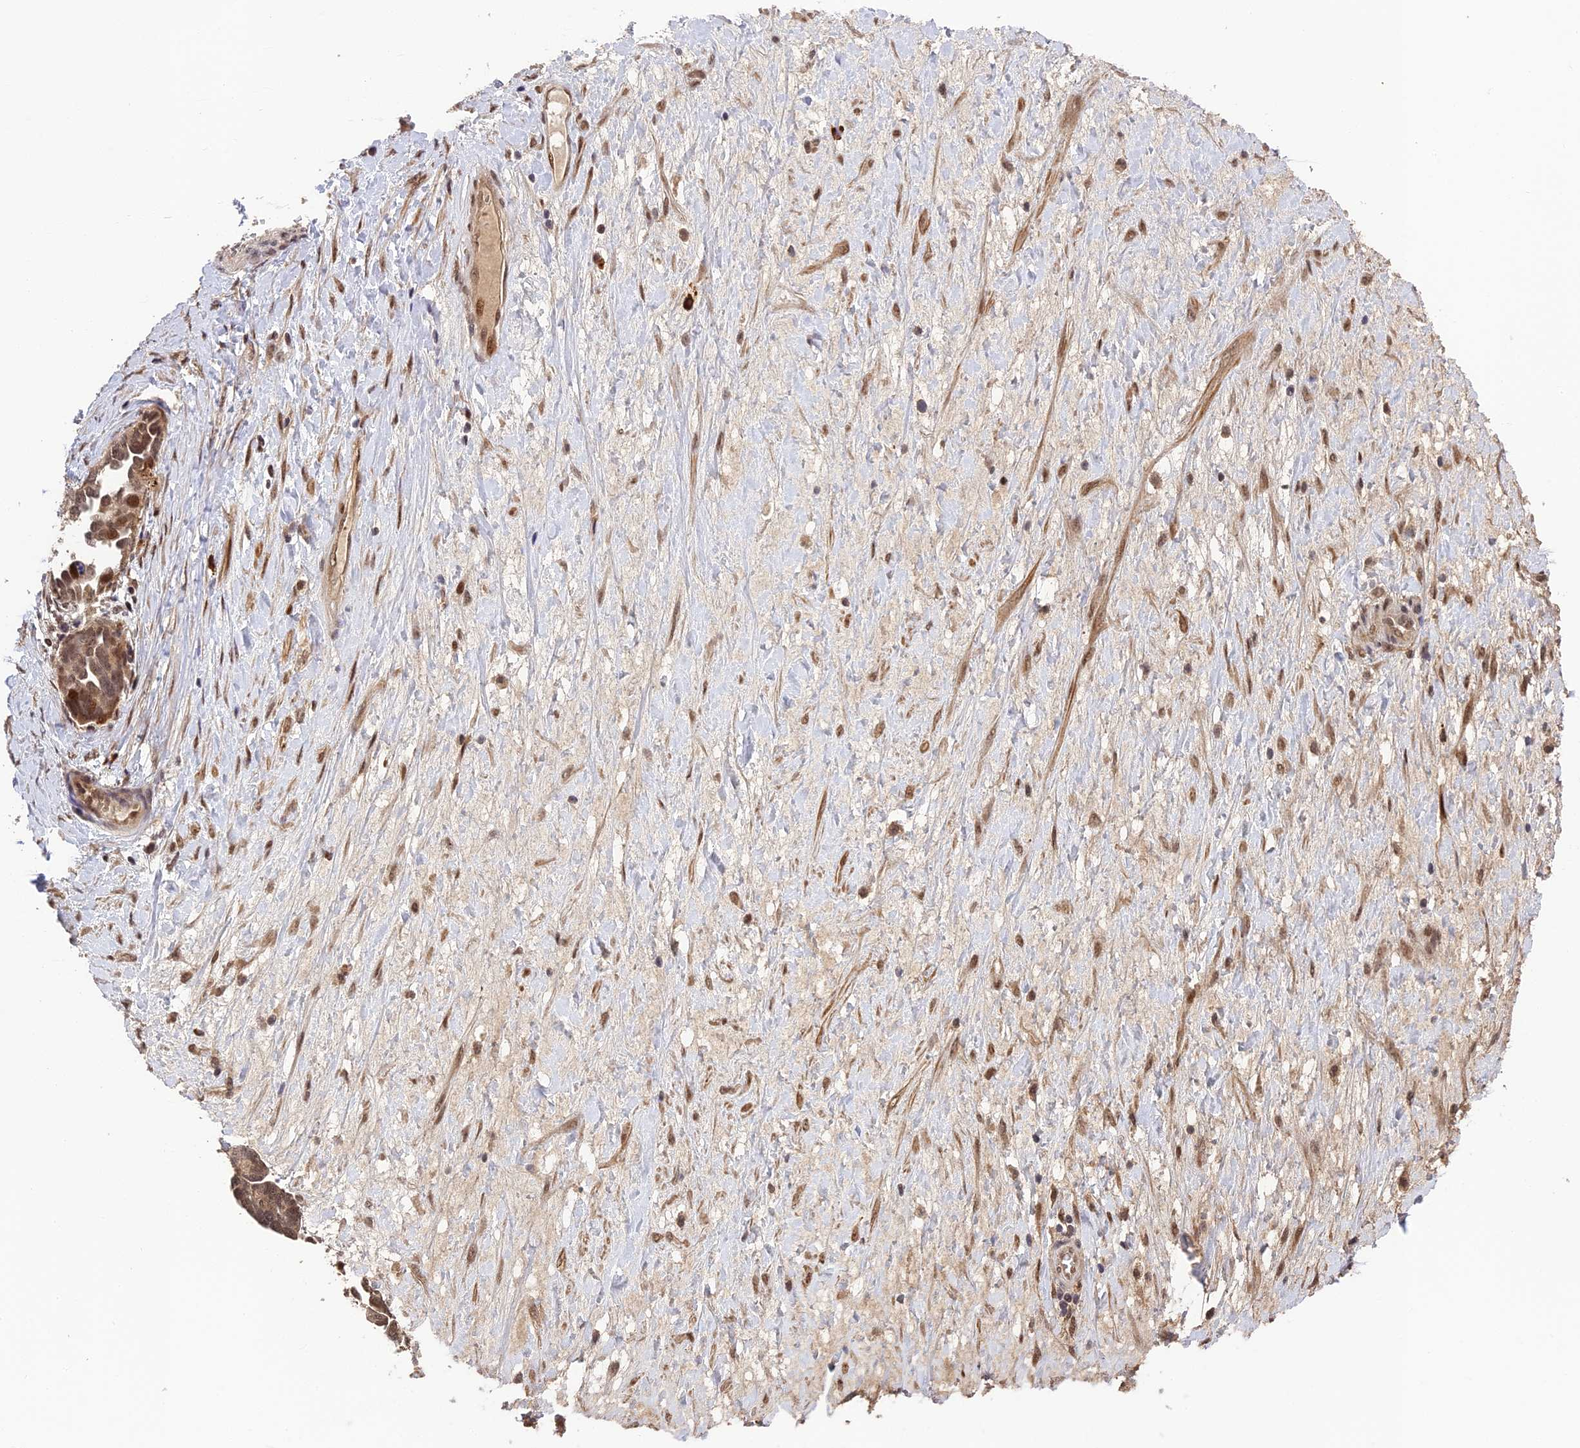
{"staining": {"intensity": "moderate", "quantity": ">75%", "location": "cytoplasmic/membranous,nuclear"}, "tissue": "ovarian cancer", "cell_type": "Tumor cells", "image_type": "cancer", "snomed": [{"axis": "morphology", "description": "Cystadenocarcinoma, serous, NOS"}, {"axis": "topography", "description": "Ovary"}], "caption": "Immunohistochemical staining of human serous cystadenocarcinoma (ovarian) displays medium levels of moderate cytoplasmic/membranous and nuclear protein staining in approximately >75% of tumor cells.", "gene": "OSBPL1A", "patient": {"sex": "female", "age": 54}}